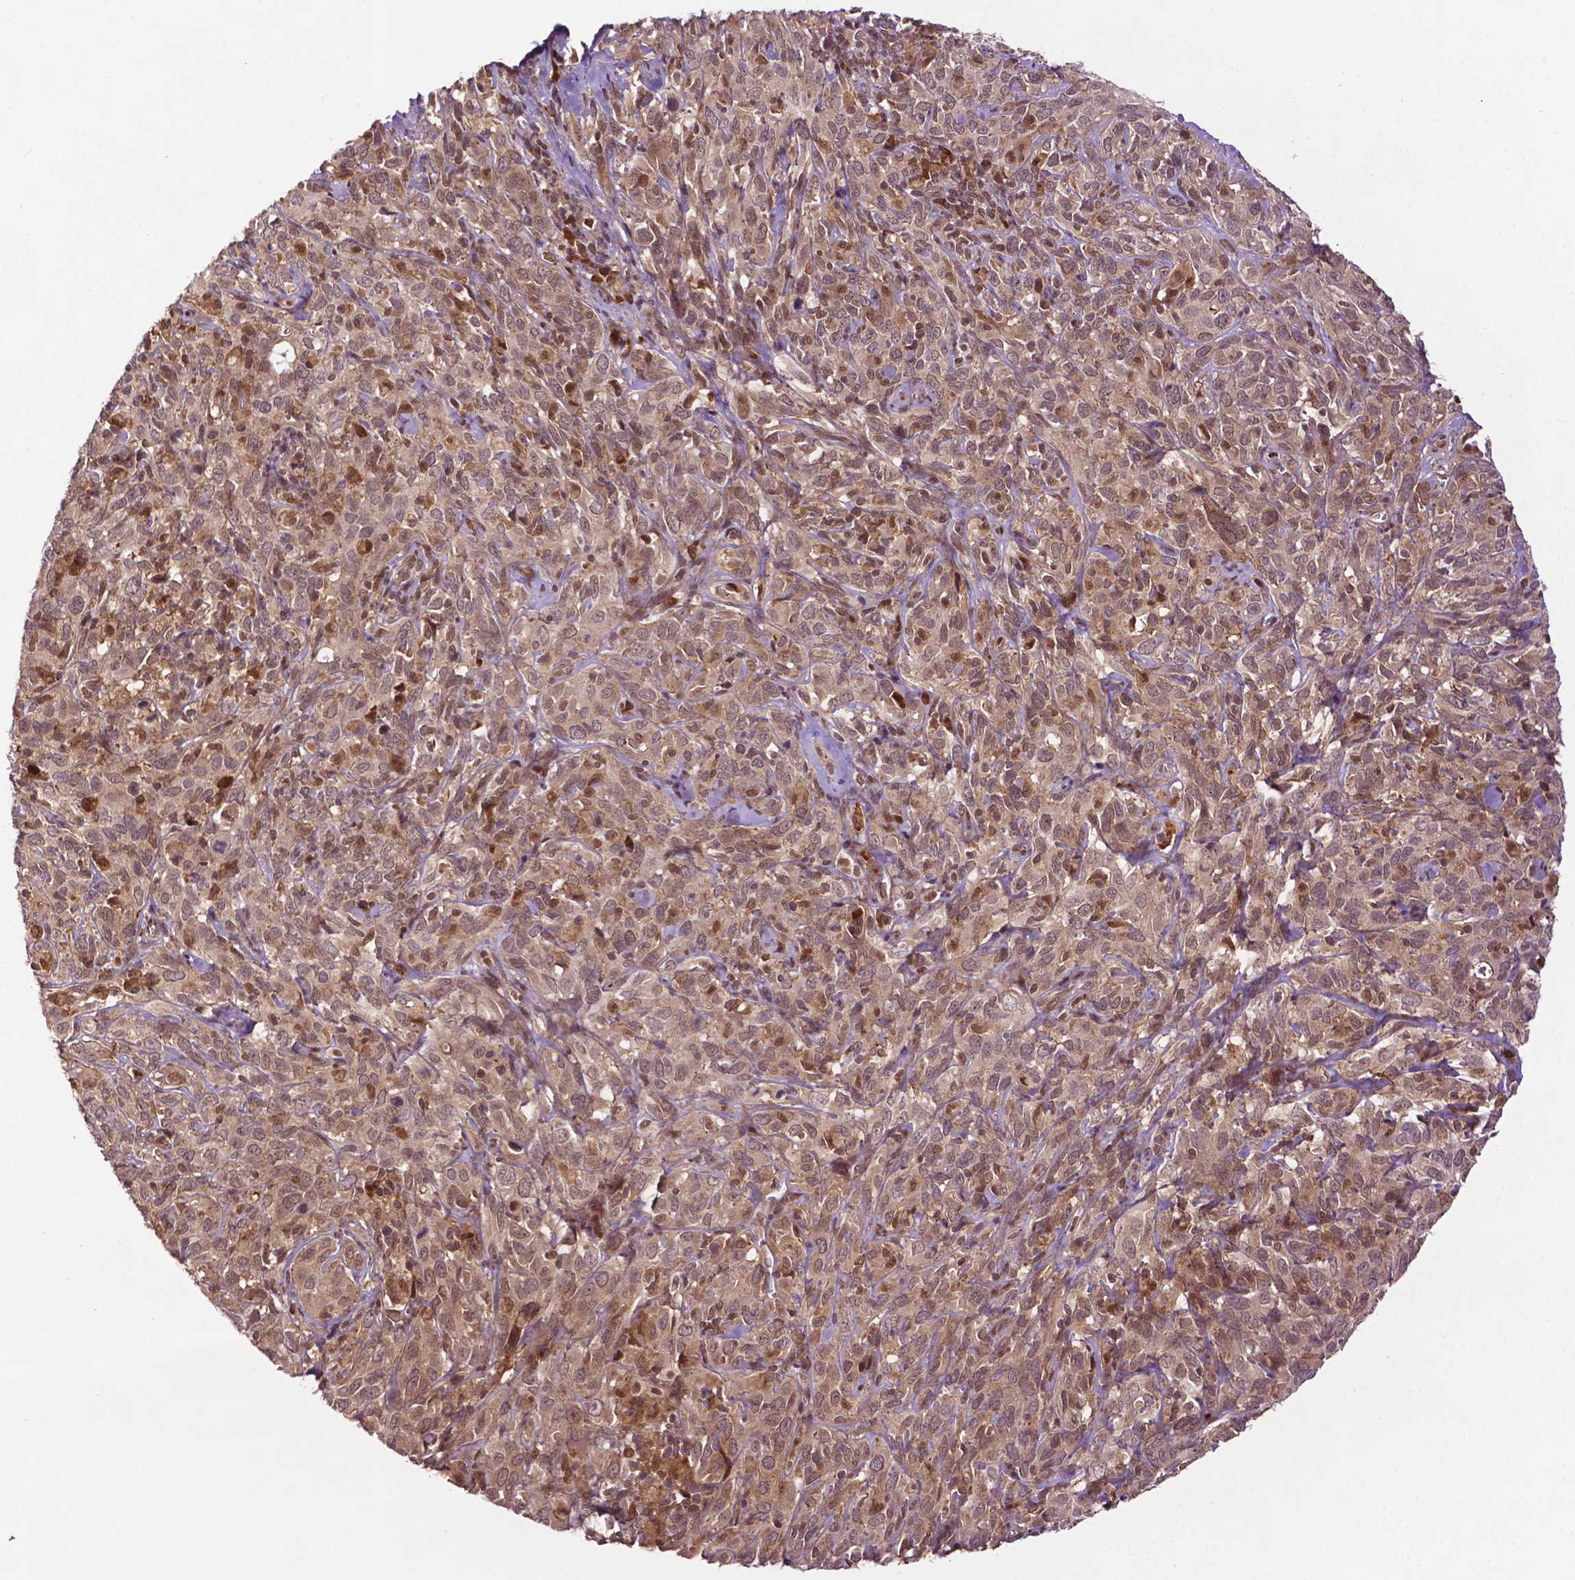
{"staining": {"intensity": "weak", "quantity": ">75%", "location": "cytoplasmic/membranous,nuclear"}, "tissue": "cervical cancer", "cell_type": "Tumor cells", "image_type": "cancer", "snomed": [{"axis": "morphology", "description": "Normal tissue, NOS"}, {"axis": "morphology", "description": "Squamous cell carcinoma, NOS"}, {"axis": "topography", "description": "Cervix"}], "caption": "High-magnification brightfield microscopy of squamous cell carcinoma (cervical) stained with DAB (3,3'-diaminobenzidine) (brown) and counterstained with hematoxylin (blue). tumor cells exhibit weak cytoplasmic/membranous and nuclear expression is seen in about>75% of cells.", "gene": "TMX2", "patient": {"sex": "female", "age": 51}}